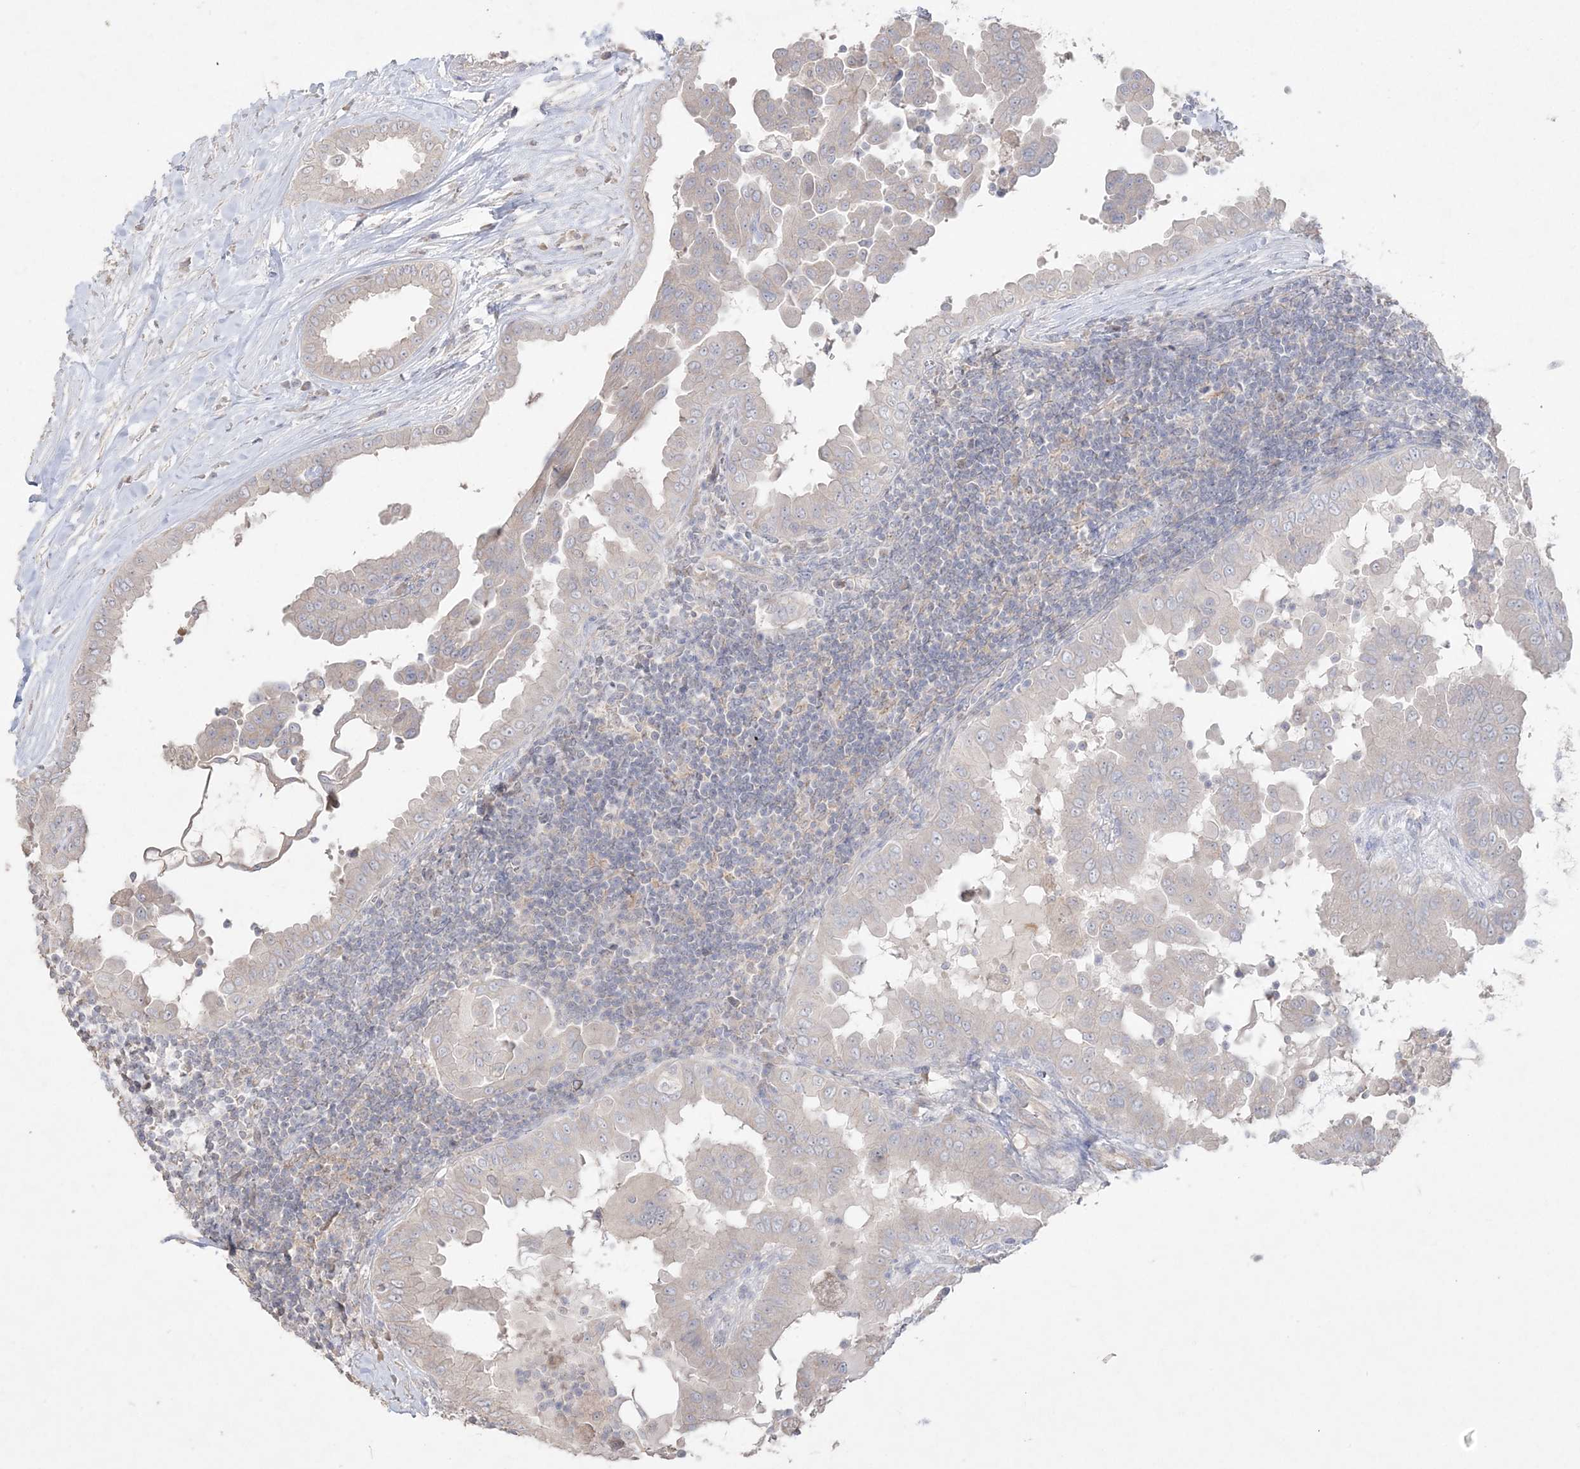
{"staining": {"intensity": "negative", "quantity": "none", "location": "none"}, "tissue": "thyroid cancer", "cell_type": "Tumor cells", "image_type": "cancer", "snomed": [{"axis": "morphology", "description": "Papillary adenocarcinoma, NOS"}, {"axis": "topography", "description": "Thyroid gland"}], "caption": "The micrograph exhibits no significant expression in tumor cells of thyroid papillary adenocarcinoma.", "gene": "SH3BP4", "patient": {"sex": "male", "age": 33}}